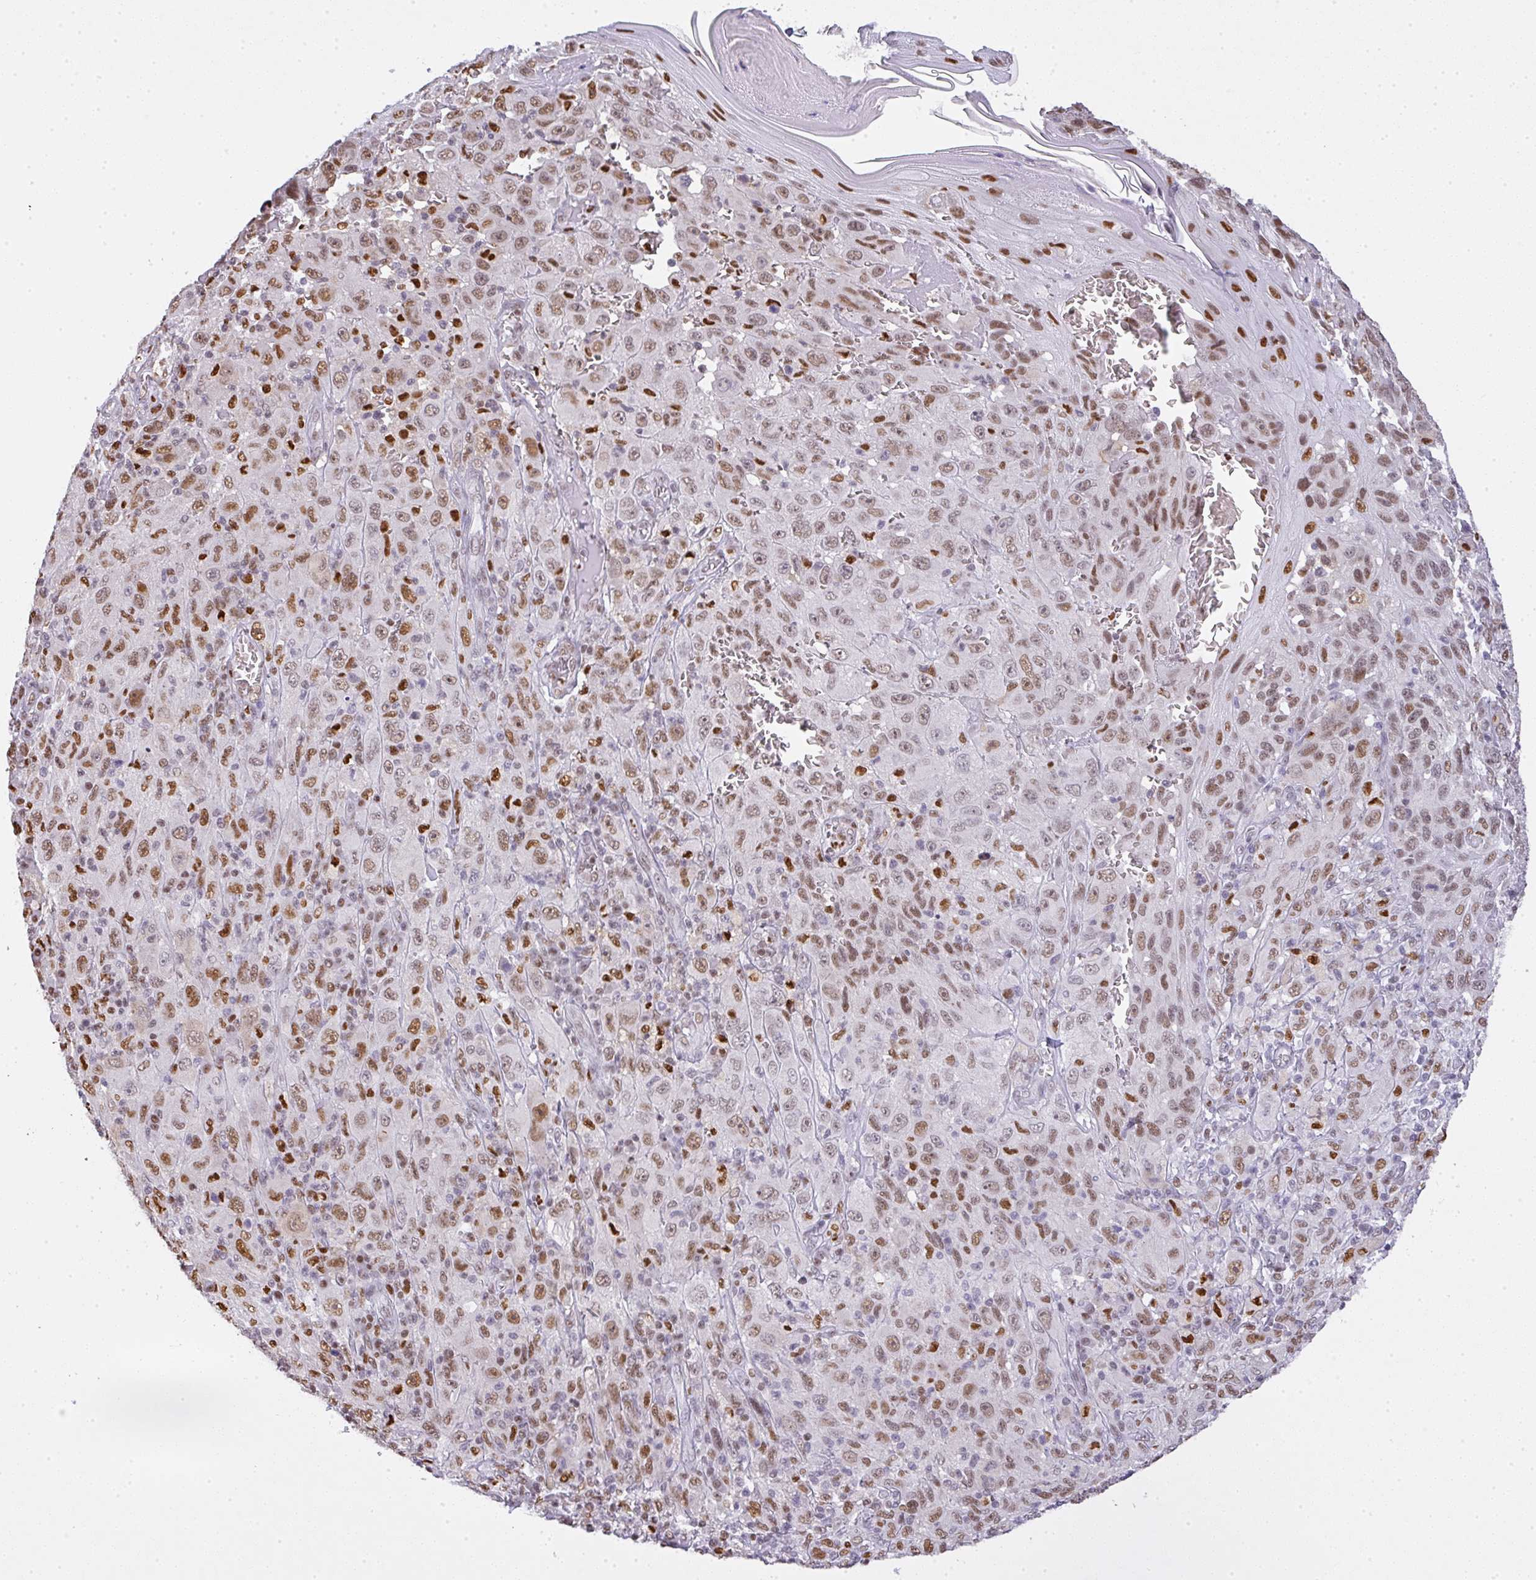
{"staining": {"intensity": "moderate", "quantity": ">75%", "location": "nuclear"}, "tissue": "melanoma", "cell_type": "Tumor cells", "image_type": "cancer", "snomed": [{"axis": "morphology", "description": "Malignant melanoma, NOS"}, {"axis": "topography", "description": "Skin"}], "caption": "Brown immunohistochemical staining in human melanoma reveals moderate nuclear expression in about >75% of tumor cells.", "gene": "BBX", "patient": {"sex": "female", "age": 91}}